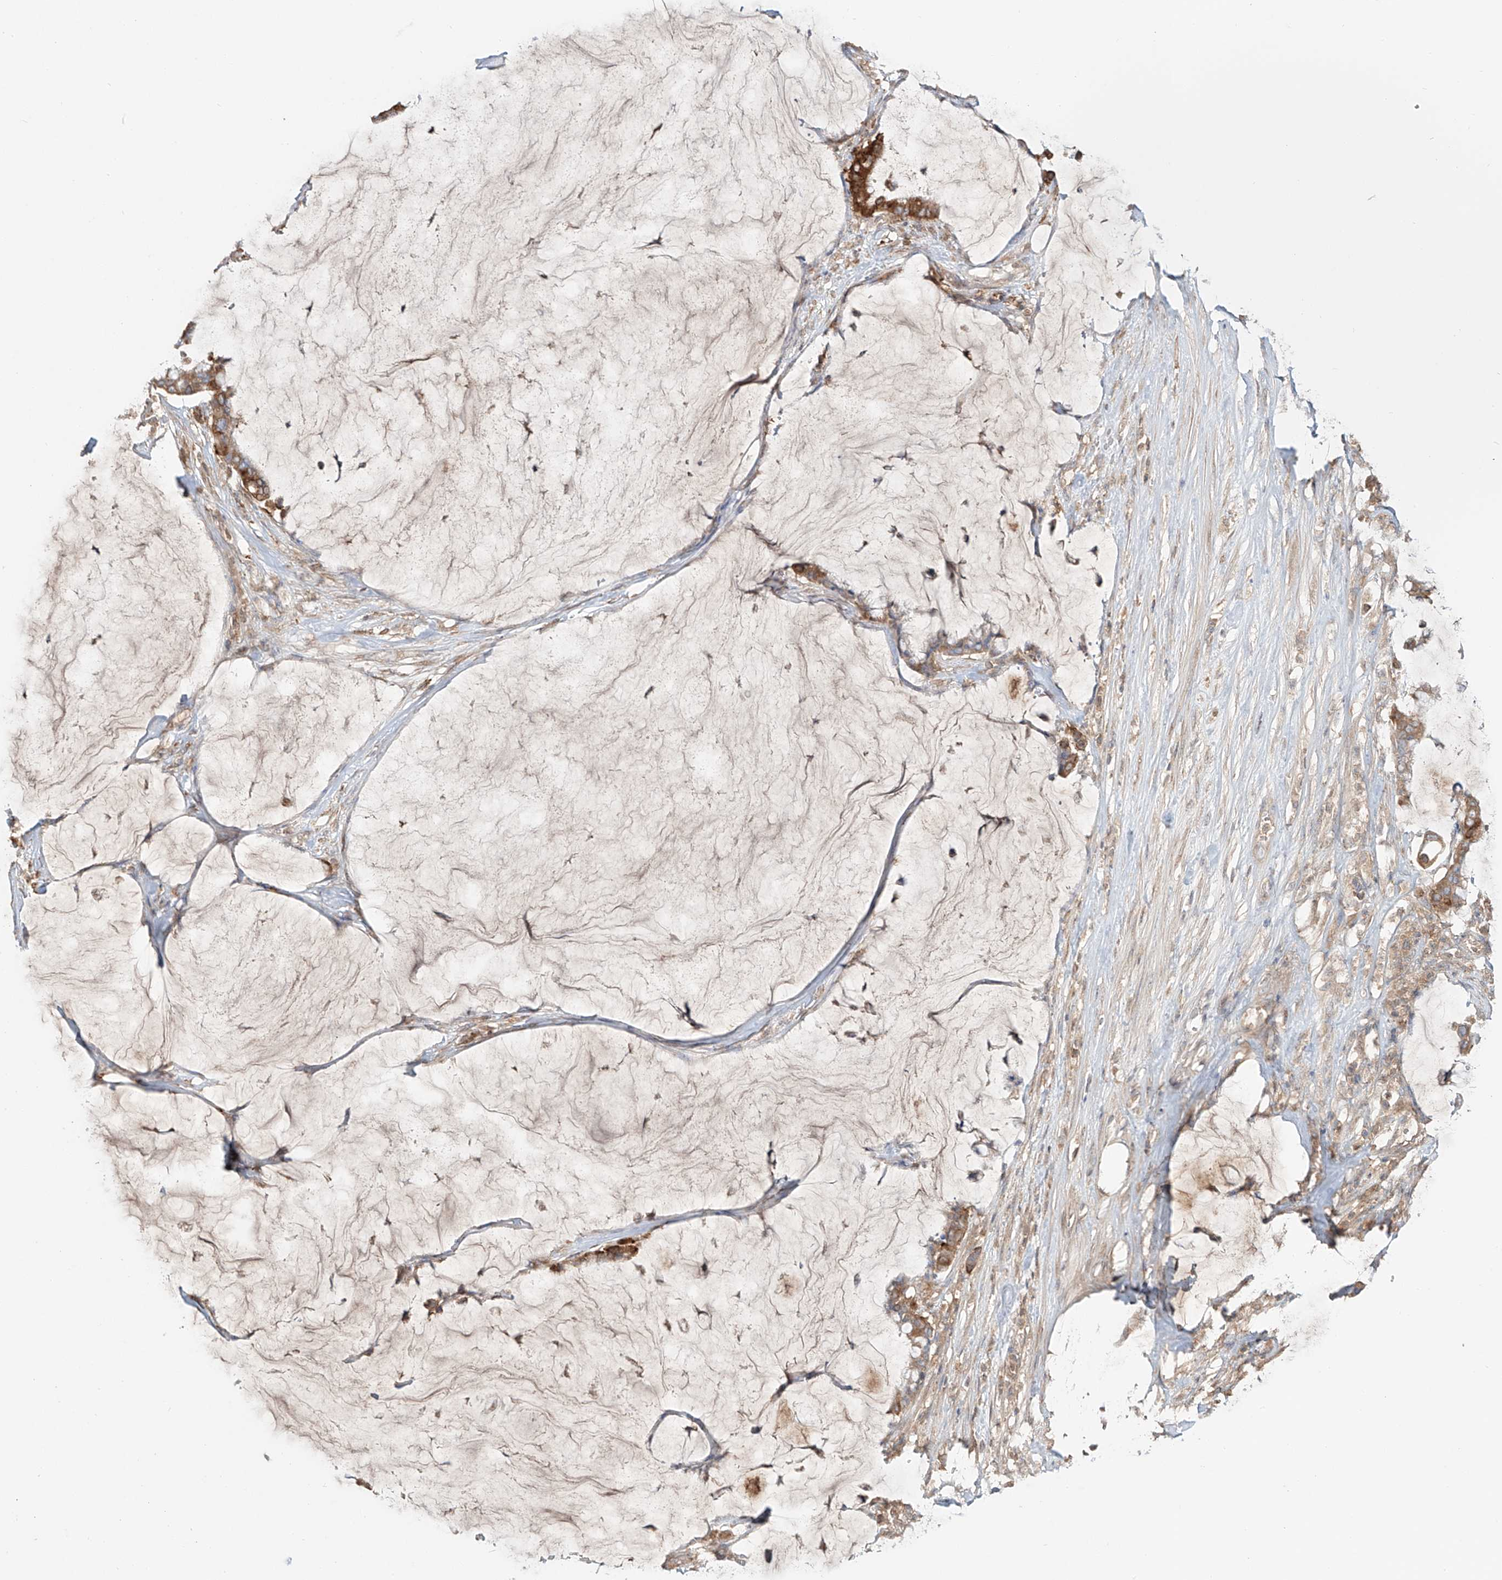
{"staining": {"intensity": "moderate", "quantity": ">75%", "location": "cytoplasmic/membranous"}, "tissue": "pancreatic cancer", "cell_type": "Tumor cells", "image_type": "cancer", "snomed": [{"axis": "morphology", "description": "Adenocarcinoma, NOS"}, {"axis": "topography", "description": "Pancreas"}], "caption": "Adenocarcinoma (pancreatic) stained with DAB (3,3'-diaminobenzidine) IHC reveals medium levels of moderate cytoplasmic/membranous staining in approximately >75% of tumor cells.", "gene": "ERO1A", "patient": {"sex": "male", "age": 41}}